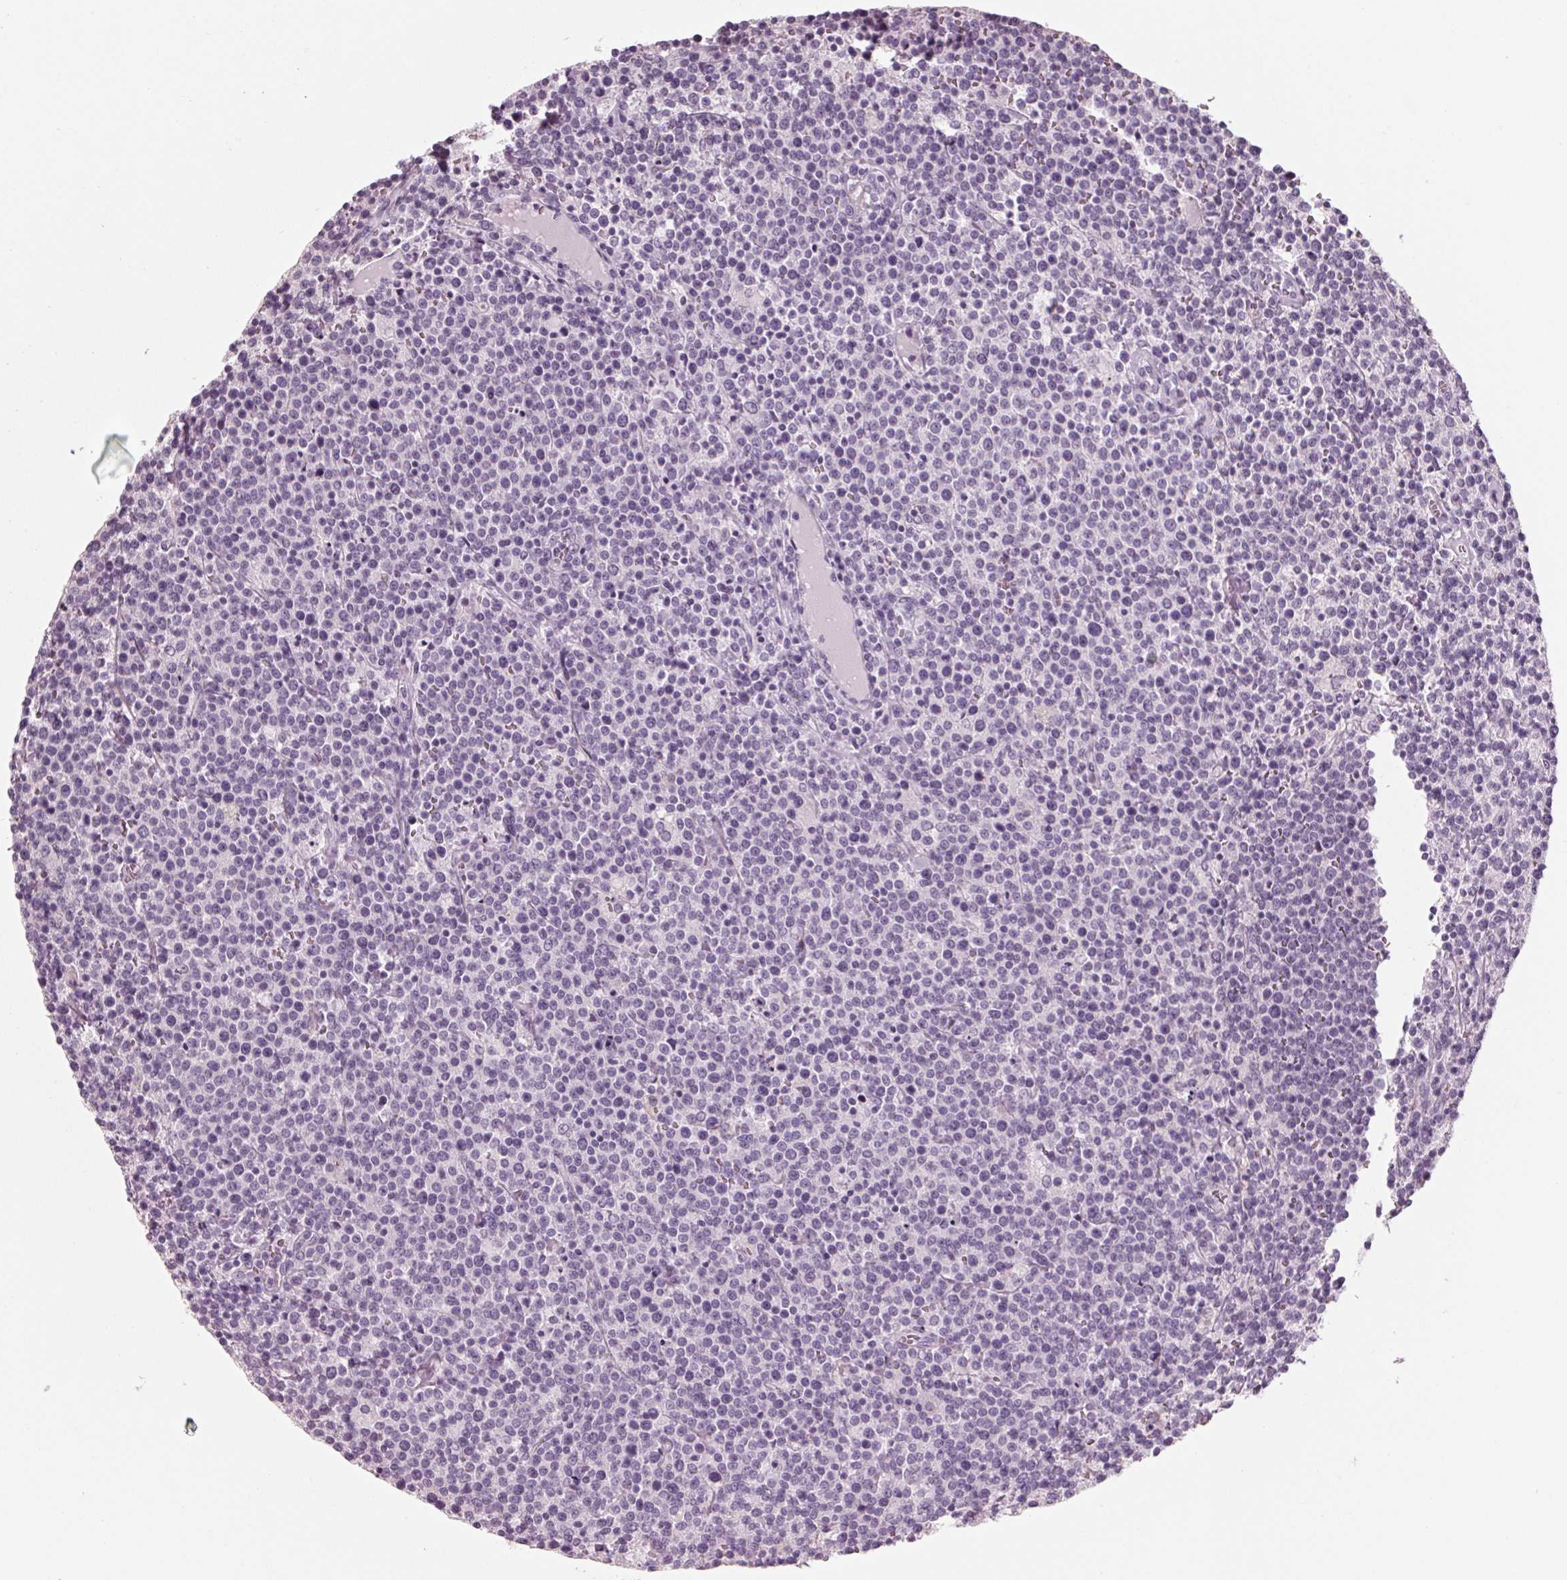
{"staining": {"intensity": "negative", "quantity": "none", "location": "none"}, "tissue": "lymphoma", "cell_type": "Tumor cells", "image_type": "cancer", "snomed": [{"axis": "morphology", "description": "Malignant lymphoma, non-Hodgkin's type, High grade"}, {"axis": "topography", "description": "Lymph node"}], "caption": "Immunohistochemistry (IHC) histopathology image of lymphoma stained for a protein (brown), which reveals no expression in tumor cells. (Stains: DAB immunohistochemistry with hematoxylin counter stain, Microscopy: brightfield microscopy at high magnification).", "gene": "TNNC2", "patient": {"sex": "male", "age": 61}}